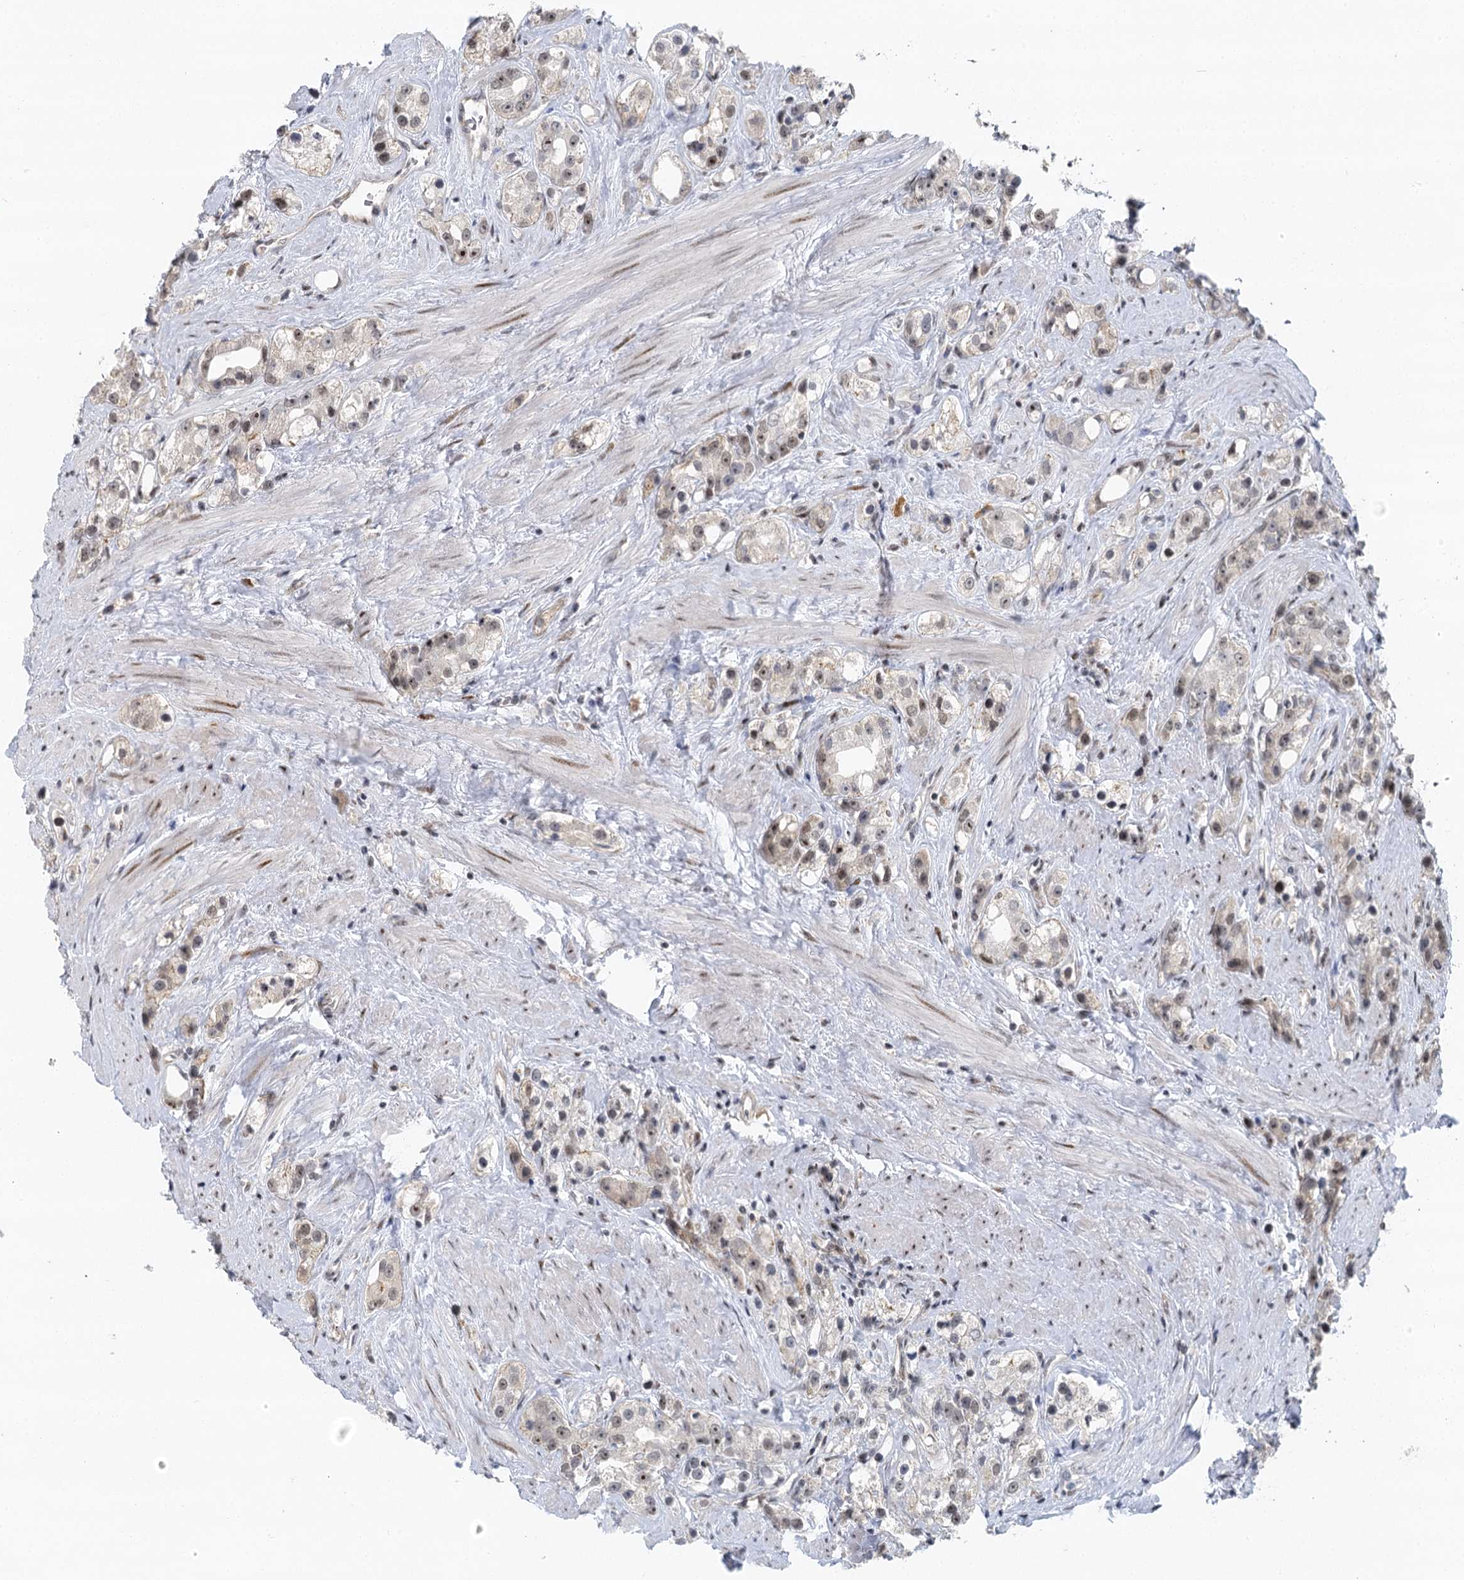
{"staining": {"intensity": "moderate", "quantity": "<25%", "location": "nuclear"}, "tissue": "prostate cancer", "cell_type": "Tumor cells", "image_type": "cancer", "snomed": [{"axis": "morphology", "description": "Adenocarcinoma, NOS"}, {"axis": "topography", "description": "Prostate"}], "caption": "Immunohistochemical staining of human prostate cancer demonstrates low levels of moderate nuclear positivity in about <25% of tumor cells.", "gene": "IL11RA", "patient": {"sex": "male", "age": 79}}